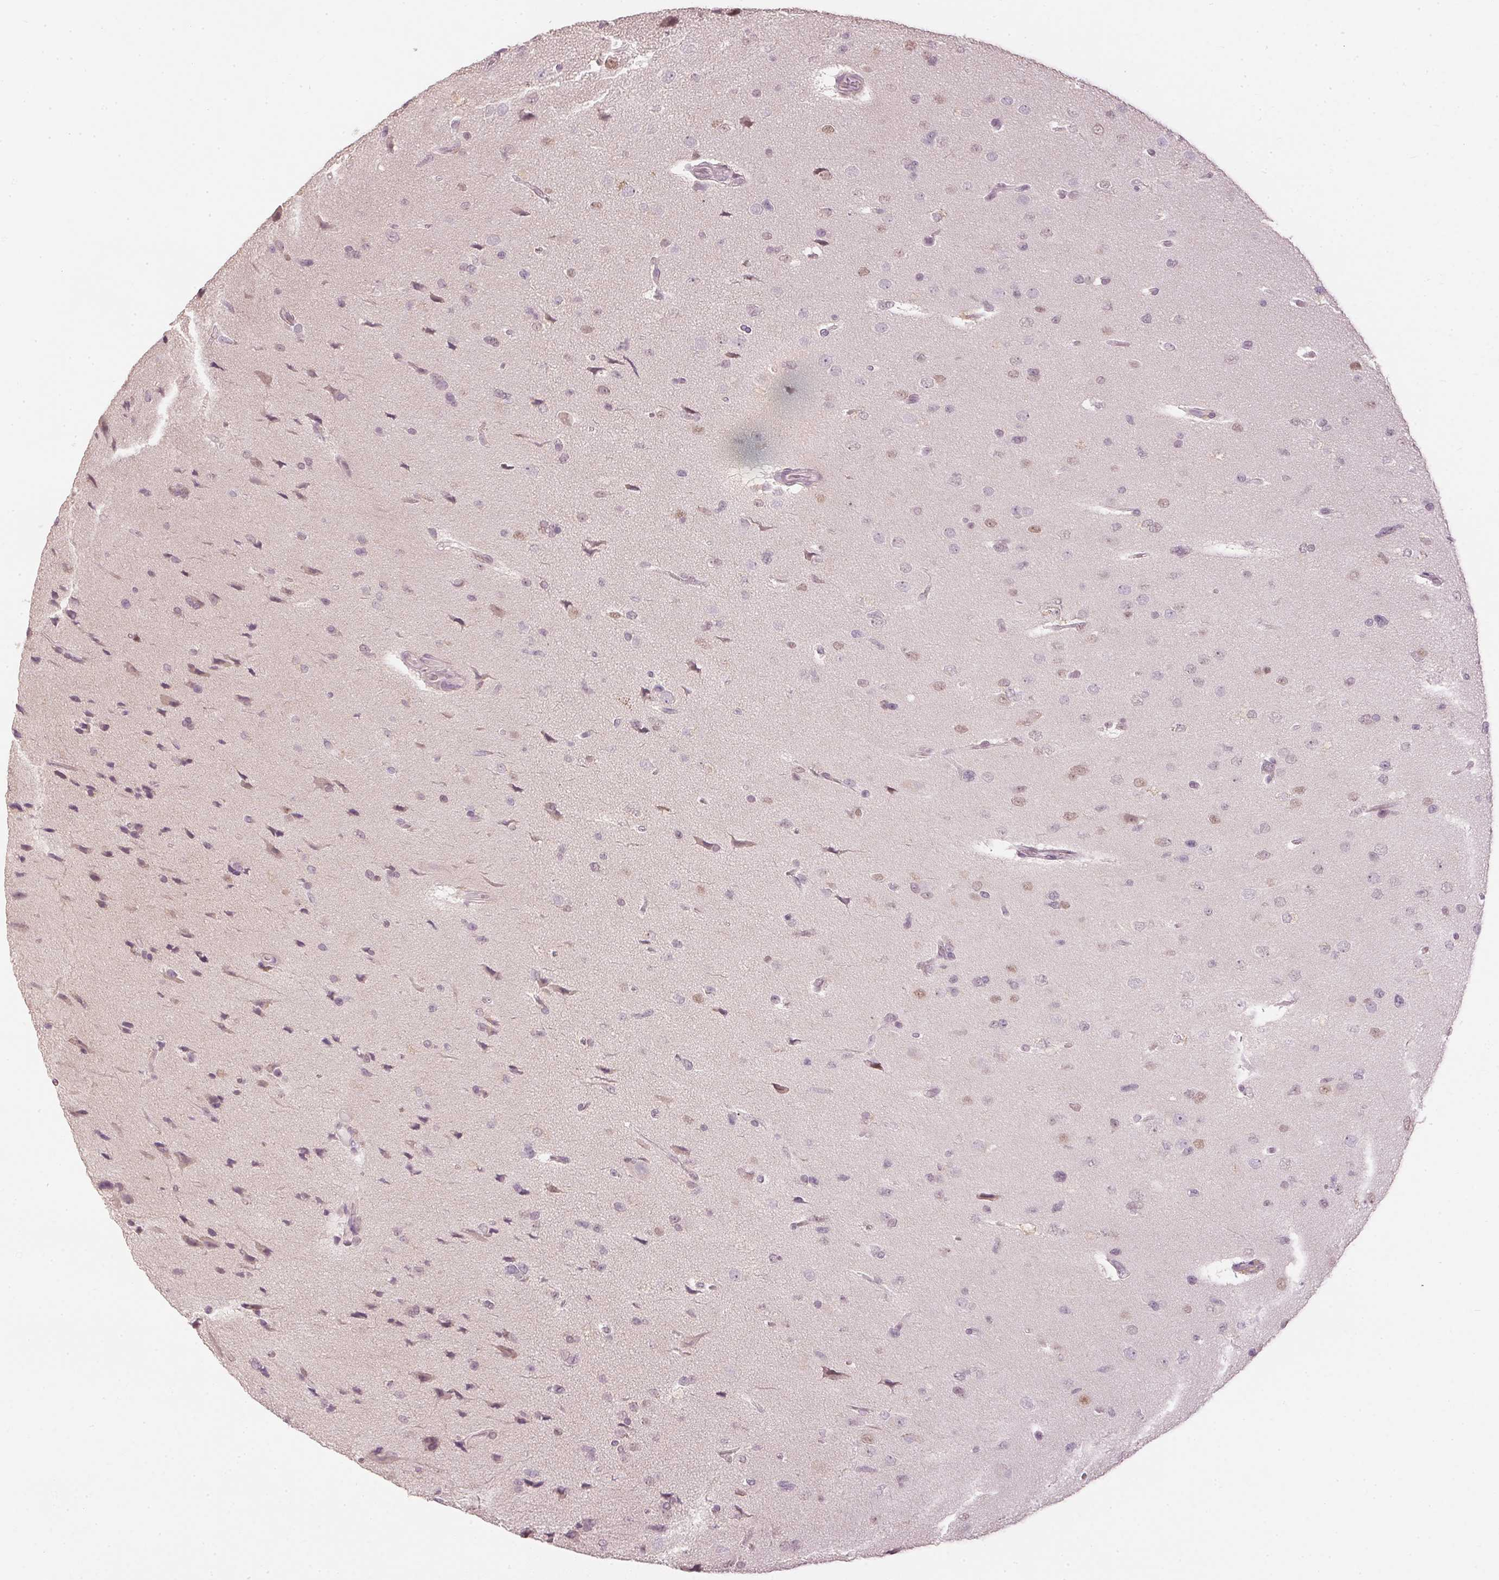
{"staining": {"intensity": "weak", "quantity": "<25%", "location": "nuclear"}, "tissue": "glioma", "cell_type": "Tumor cells", "image_type": "cancer", "snomed": [{"axis": "morphology", "description": "Glioma, malignant, Low grade"}, {"axis": "topography", "description": "Brain"}], "caption": "Human glioma stained for a protein using IHC shows no staining in tumor cells.", "gene": "SLC39A3", "patient": {"sex": "female", "age": 55}}